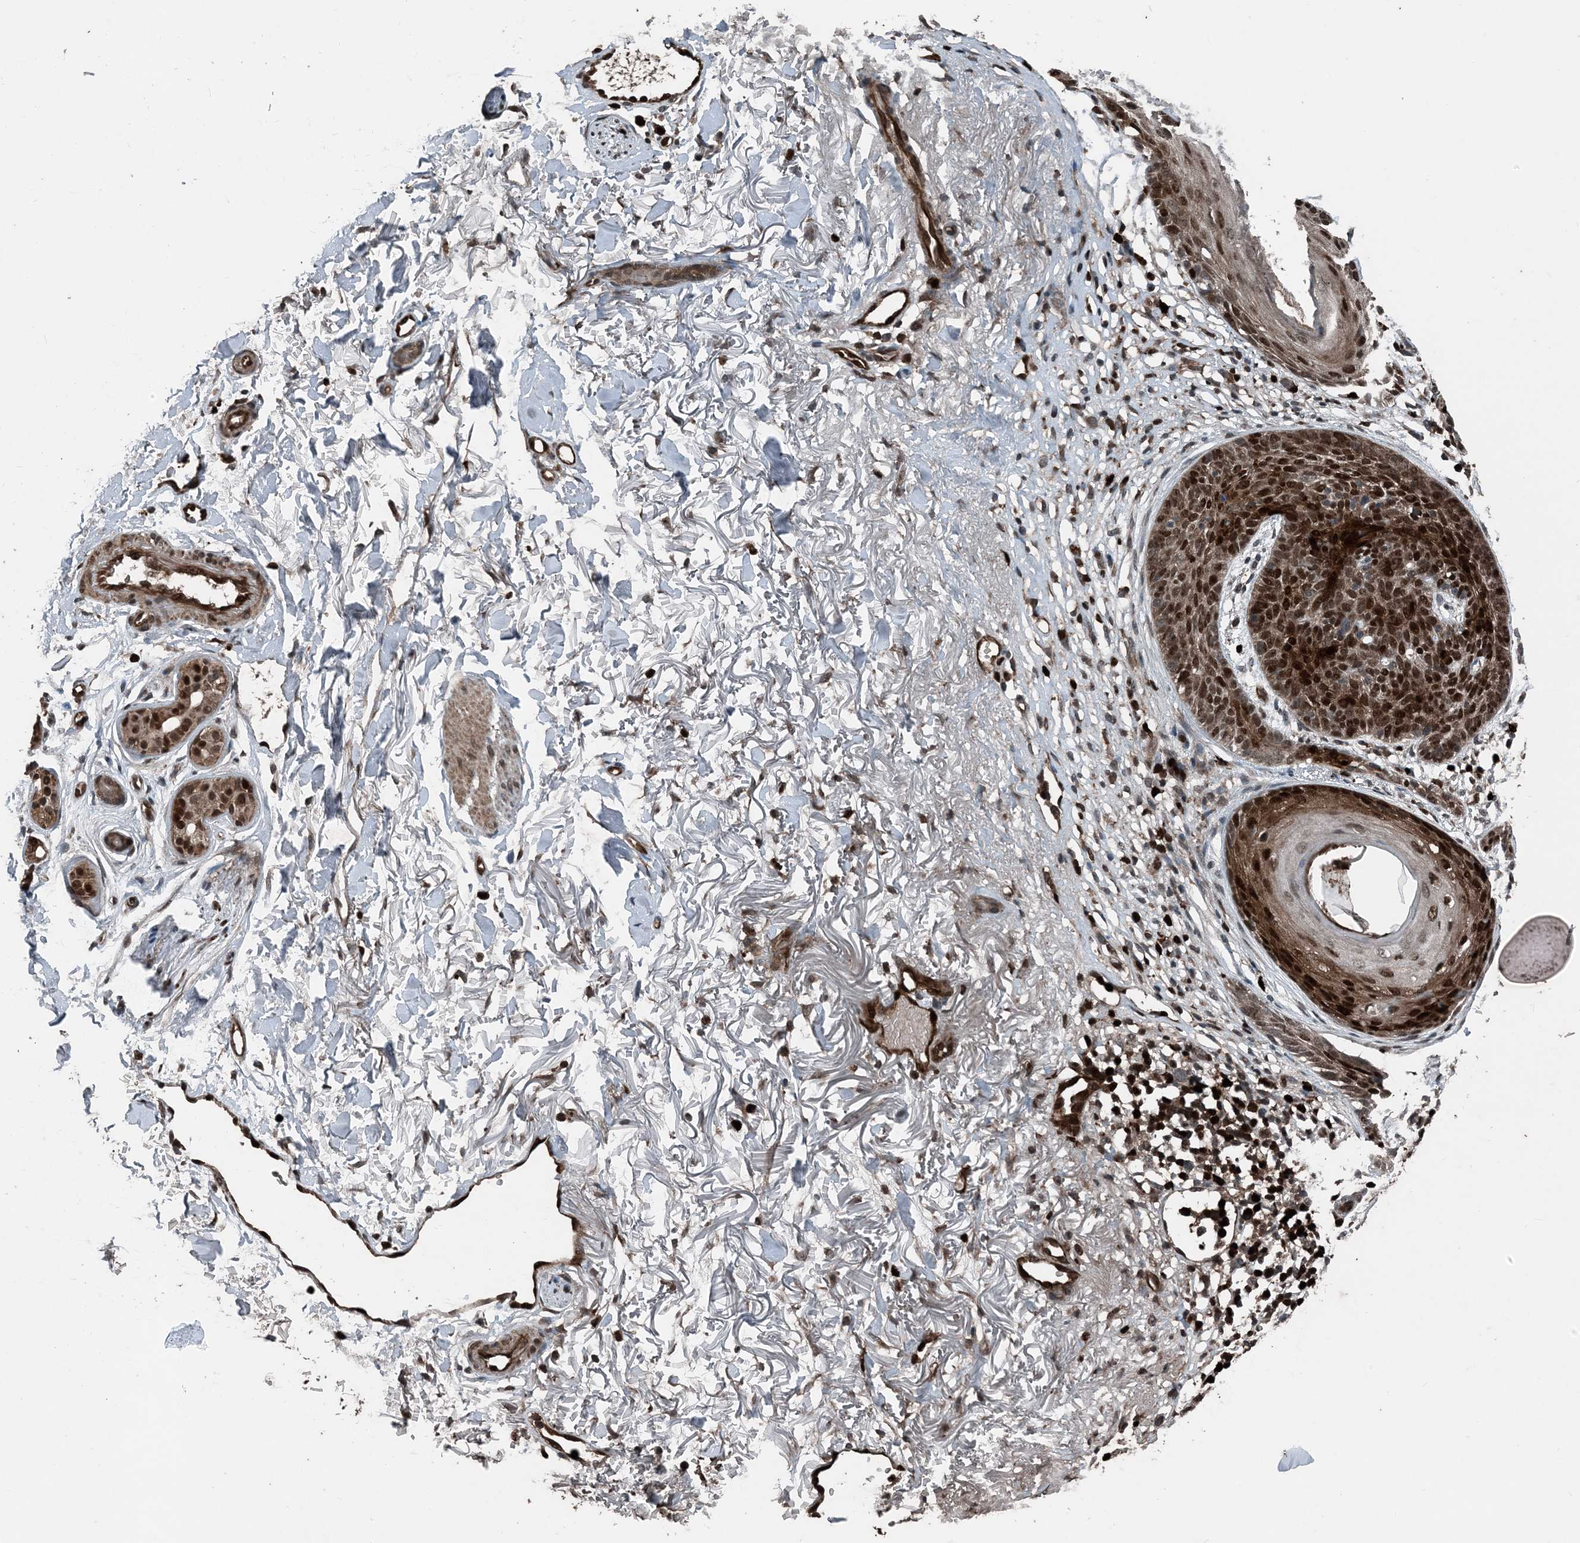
{"staining": {"intensity": "strong", "quantity": ">75%", "location": "nuclear"}, "tissue": "skin cancer", "cell_type": "Tumor cells", "image_type": "cancer", "snomed": [{"axis": "morphology", "description": "Normal tissue, NOS"}, {"axis": "morphology", "description": "Basal cell carcinoma"}, {"axis": "topography", "description": "Skin"}], "caption": "Strong nuclear positivity is present in approximately >75% of tumor cells in skin cancer.", "gene": "CFL1", "patient": {"sex": "female", "age": 70}}